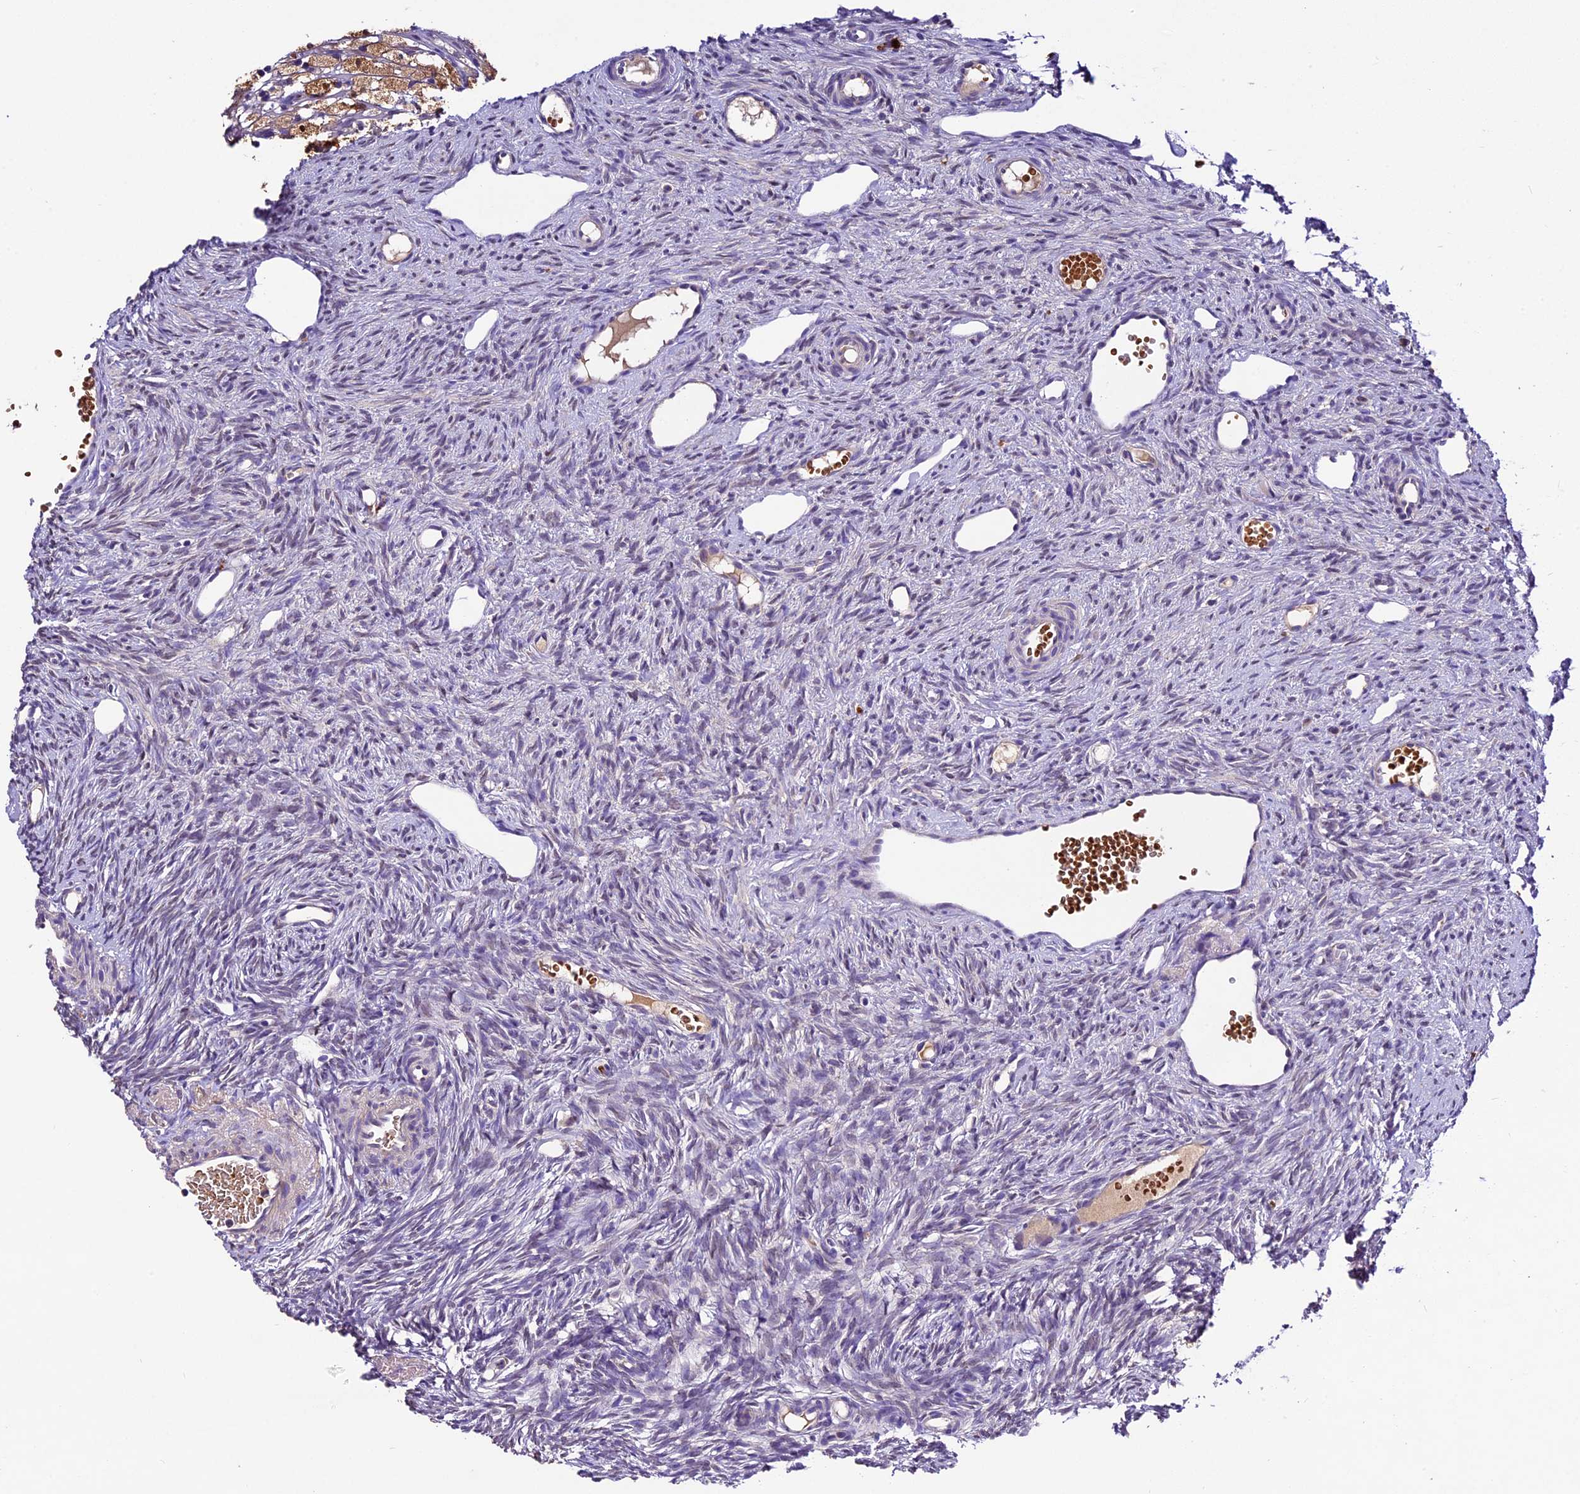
{"staining": {"intensity": "negative", "quantity": "none", "location": "none"}, "tissue": "ovary", "cell_type": "Ovarian stroma cells", "image_type": "normal", "snomed": [{"axis": "morphology", "description": "Normal tissue, NOS"}, {"axis": "topography", "description": "Ovary"}], "caption": "Histopathology image shows no protein staining in ovarian stroma cells of normal ovary. (Brightfield microscopy of DAB (3,3'-diaminobenzidine) immunohistochemistry (IHC) at high magnification).", "gene": "CILP2", "patient": {"sex": "female", "age": 51}}